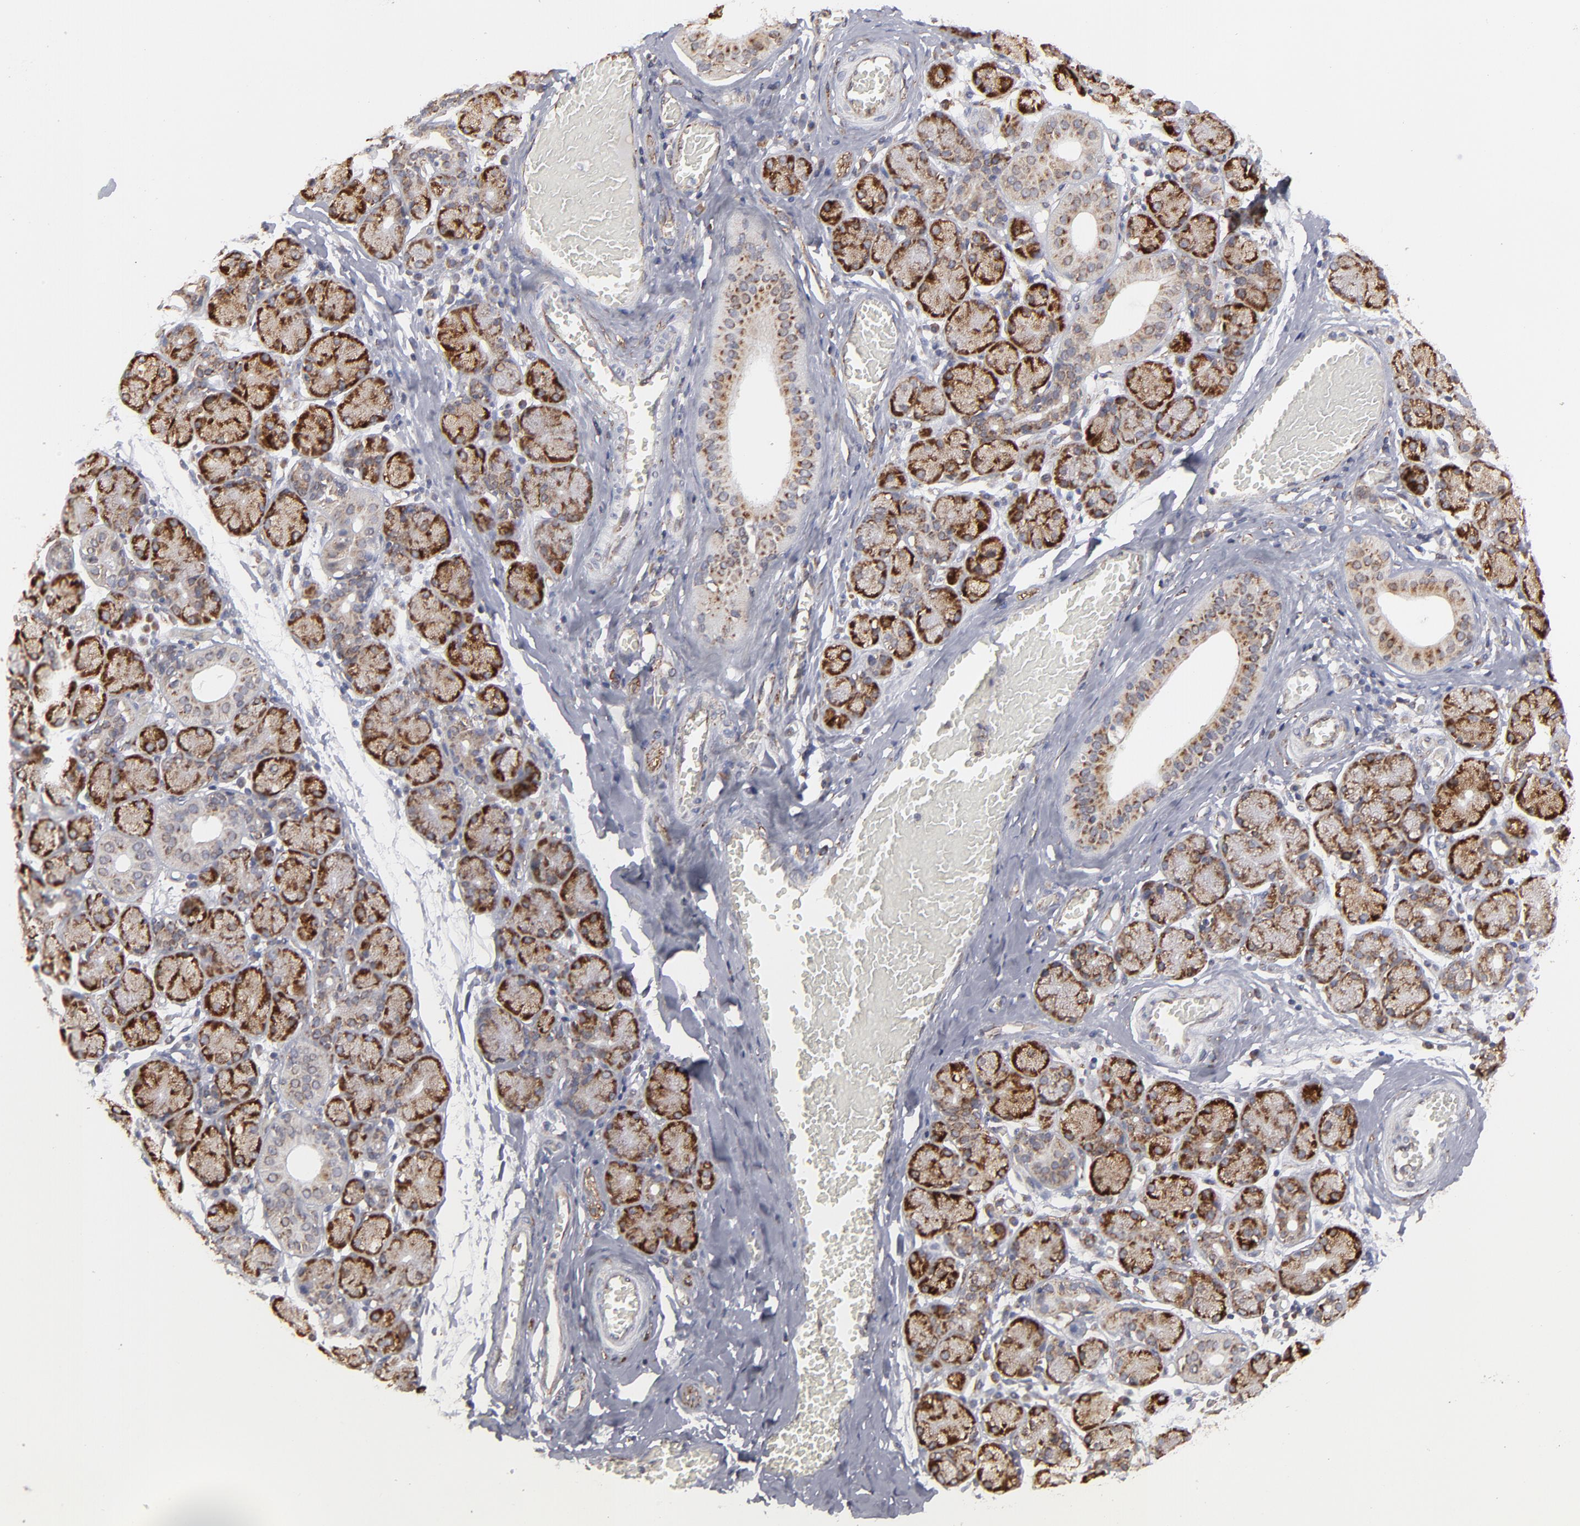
{"staining": {"intensity": "strong", "quantity": ">75%", "location": "cytoplasmic/membranous"}, "tissue": "salivary gland", "cell_type": "Glandular cells", "image_type": "normal", "snomed": [{"axis": "morphology", "description": "Normal tissue, NOS"}, {"axis": "topography", "description": "Salivary gland"}], "caption": "Salivary gland stained with immunohistochemistry displays strong cytoplasmic/membranous staining in approximately >75% of glandular cells. (brown staining indicates protein expression, while blue staining denotes nuclei).", "gene": "KTN1", "patient": {"sex": "female", "age": 24}}